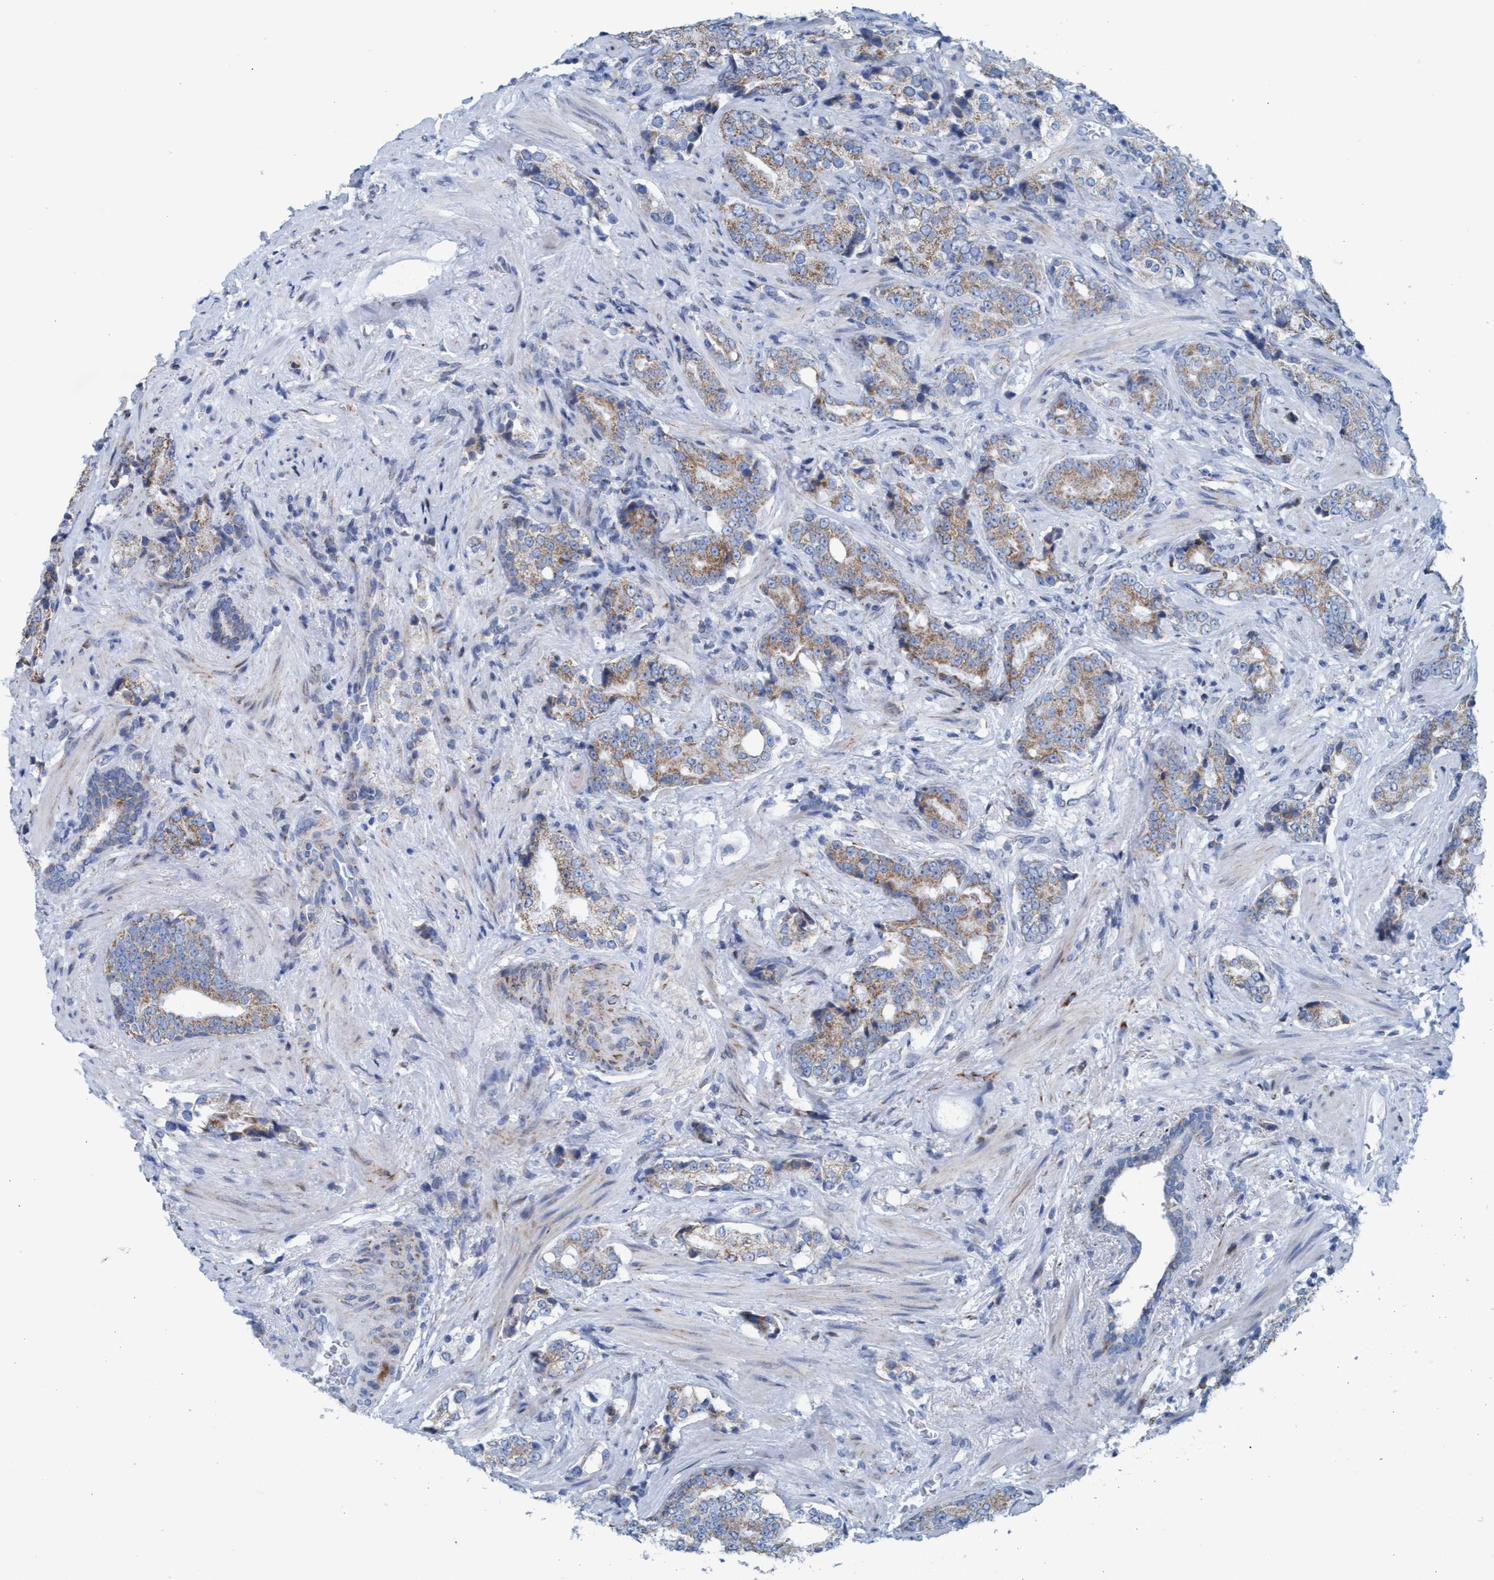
{"staining": {"intensity": "moderate", "quantity": ">75%", "location": "cytoplasmic/membranous"}, "tissue": "prostate cancer", "cell_type": "Tumor cells", "image_type": "cancer", "snomed": [{"axis": "morphology", "description": "Adenocarcinoma, High grade"}, {"axis": "topography", "description": "Prostate"}], "caption": "There is medium levels of moderate cytoplasmic/membranous expression in tumor cells of high-grade adenocarcinoma (prostate), as demonstrated by immunohistochemical staining (brown color).", "gene": "GGA3", "patient": {"sex": "male", "age": 71}}